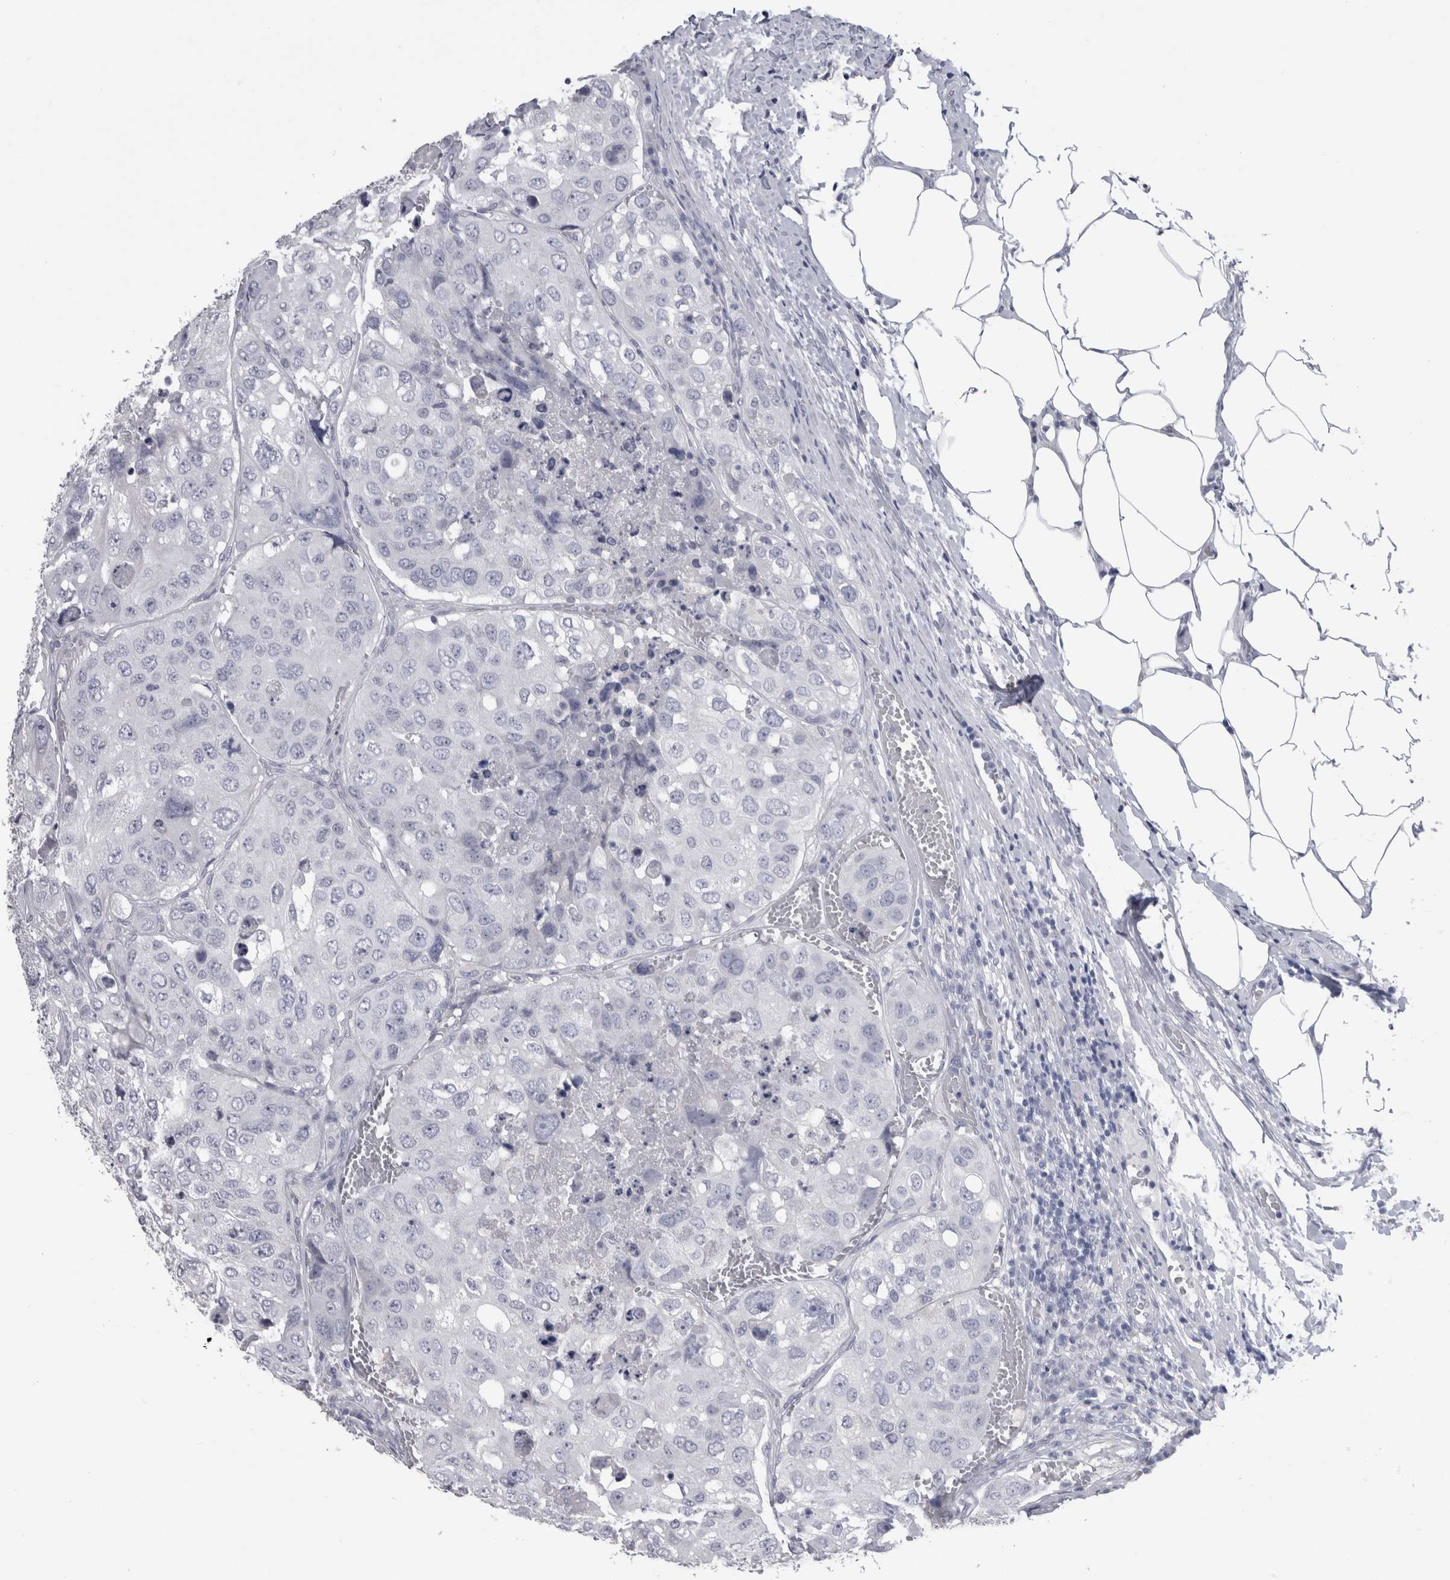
{"staining": {"intensity": "negative", "quantity": "none", "location": "none"}, "tissue": "urothelial cancer", "cell_type": "Tumor cells", "image_type": "cancer", "snomed": [{"axis": "morphology", "description": "Urothelial carcinoma, High grade"}, {"axis": "topography", "description": "Lymph node"}, {"axis": "topography", "description": "Urinary bladder"}], "caption": "High power microscopy micrograph of an immunohistochemistry photomicrograph of urothelial carcinoma (high-grade), revealing no significant positivity in tumor cells.", "gene": "MSMB", "patient": {"sex": "male", "age": 51}}